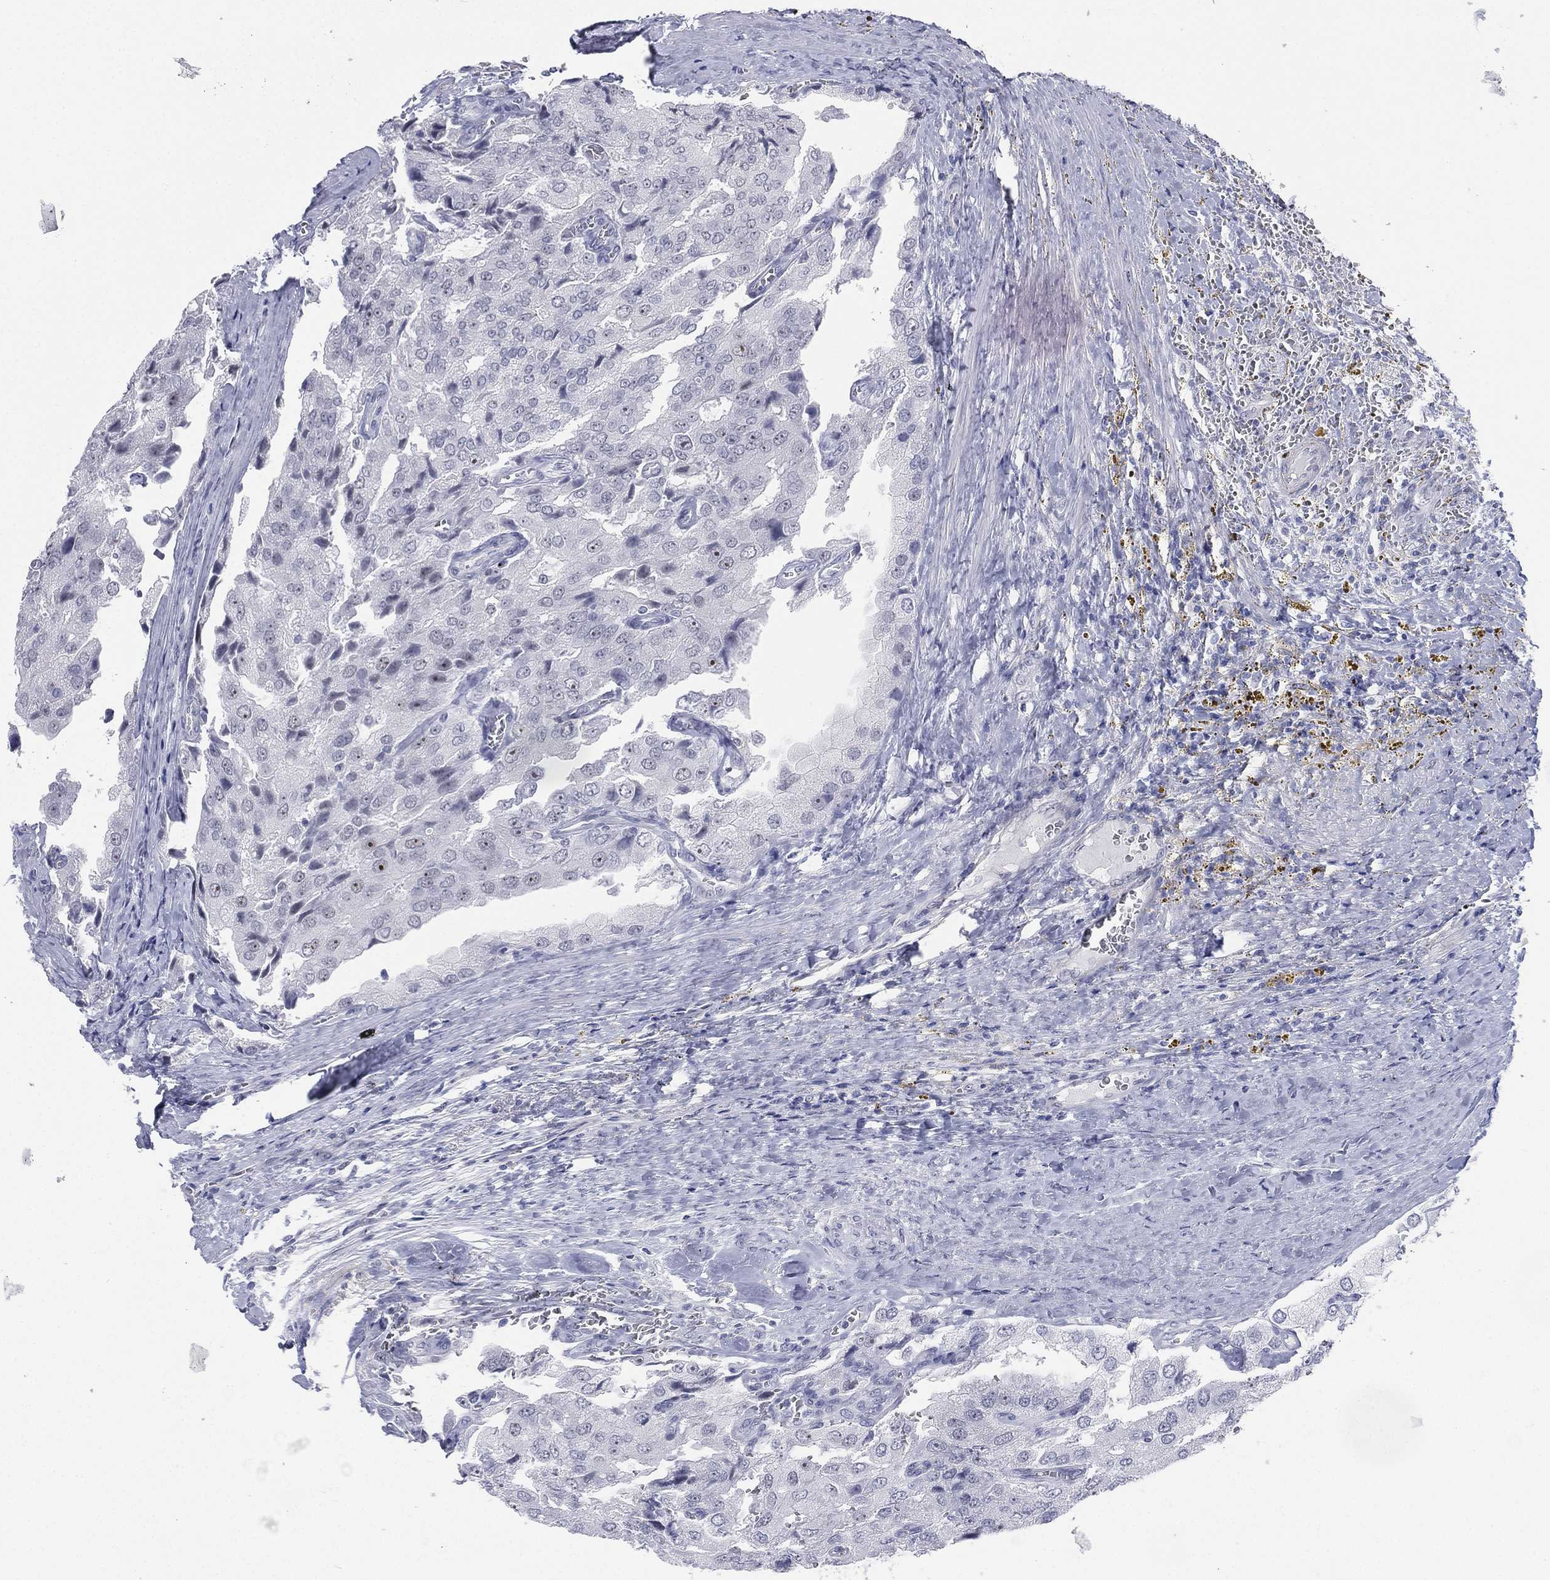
{"staining": {"intensity": "negative", "quantity": "none", "location": "none"}, "tissue": "prostate cancer", "cell_type": "Tumor cells", "image_type": "cancer", "snomed": [{"axis": "morphology", "description": "Adenocarcinoma, NOS"}, {"axis": "topography", "description": "Prostate and seminal vesicle, NOS"}, {"axis": "topography", "description": "Prostate"}], "caption": "Prostate cancer stained for a protein using immunohistochemistry (IHC) reveals no expression tumor cells.", "gene": "CD22", "patient": {"sex": "male", "age": 67}}